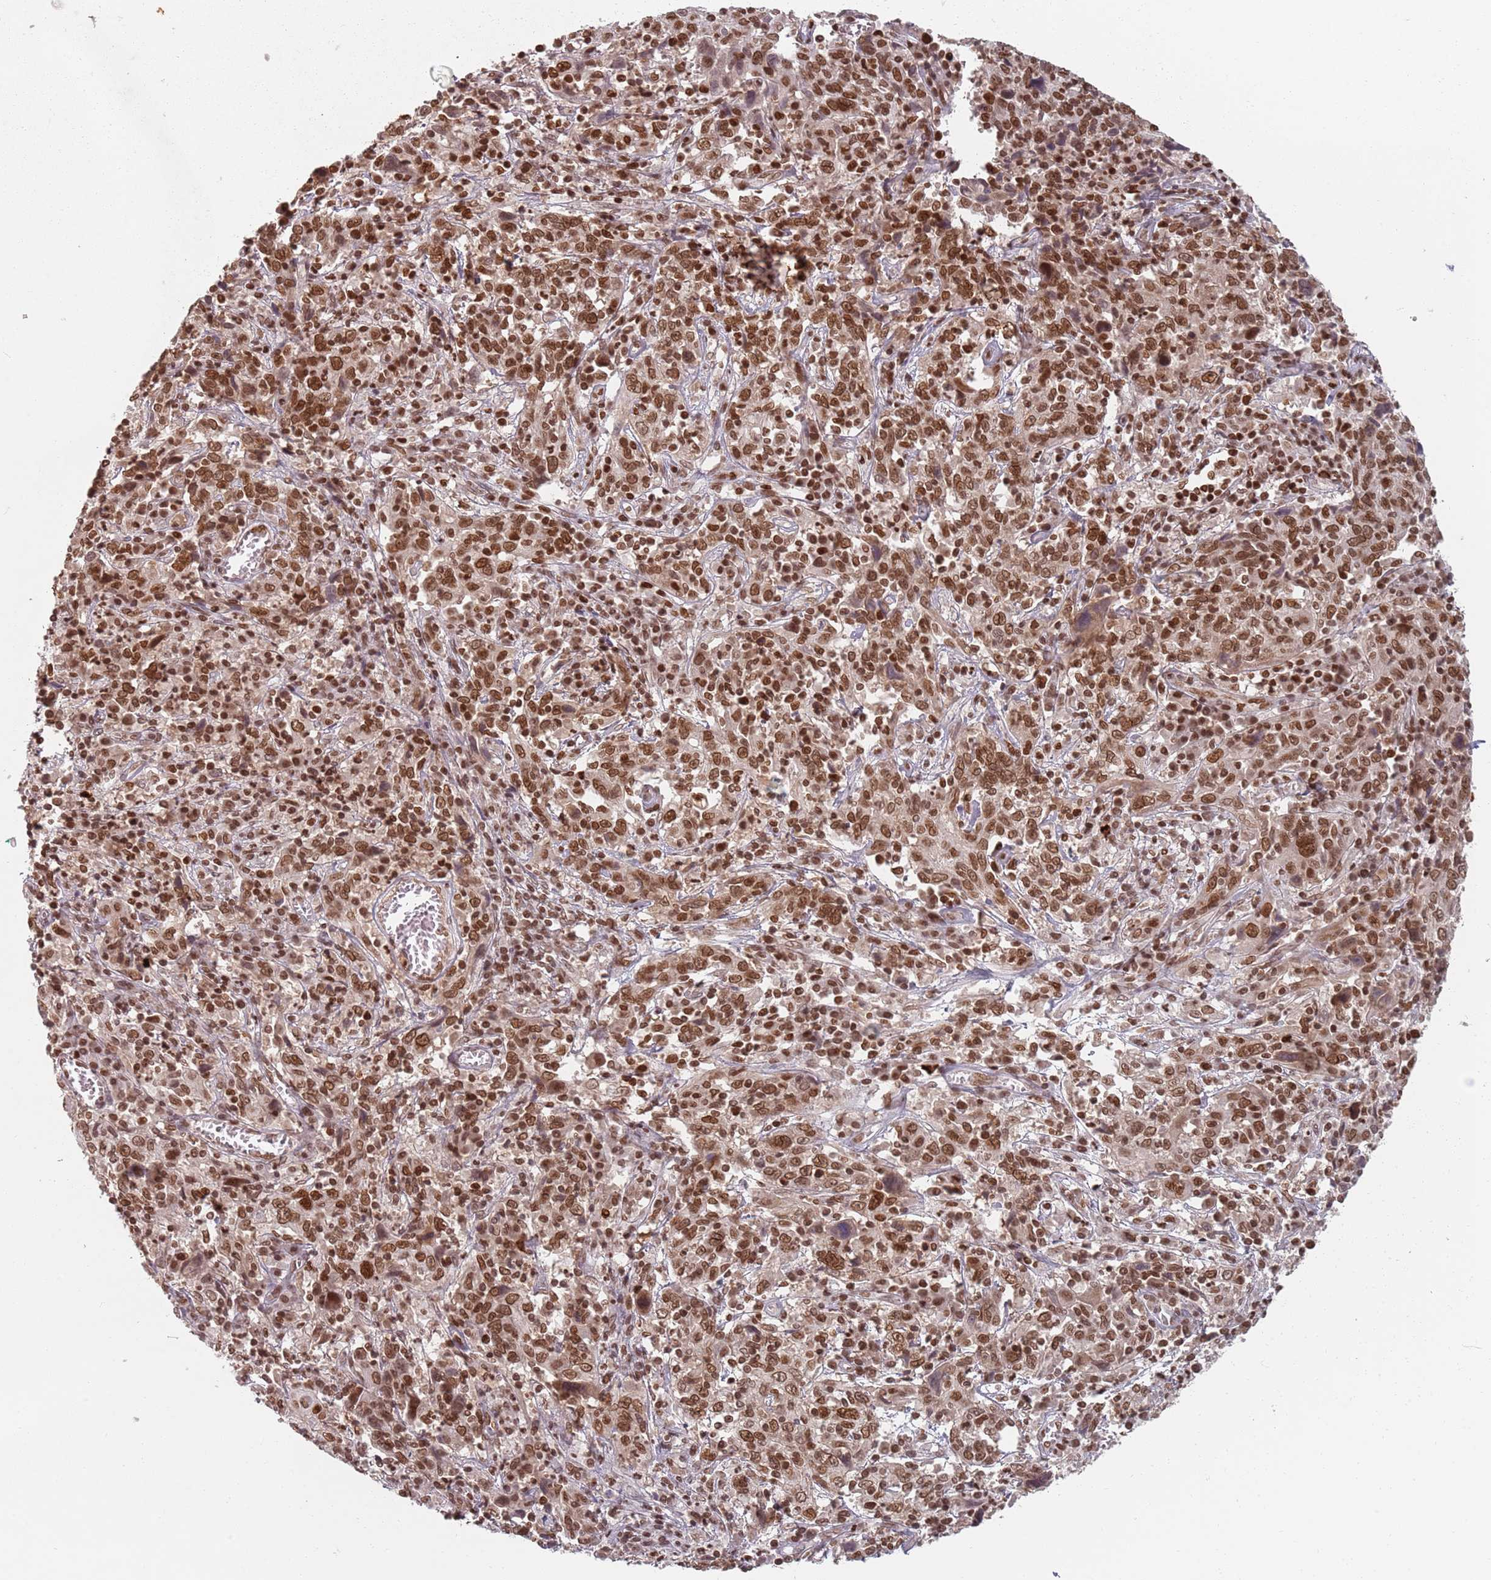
{"staining": {"intensity": "strong", "quantity": "25%-75%", "location": "cytoplasmic/membranous,nuclear"}, "tissue": "cervical cancer", "cell_type": "Tumor cells", "image_type": "cancer", "snomed": [{"axis": "morphology", "description": "Squamous cell carcinoma, NOS"}, {"axis": "topography", "description": "Cervix"}], "caption": "Immunohistochemical staining of human squamous cell carcinoma (cervical) displays high levels of strong cytoplasmic/membranous and nuclear protein positivity in about 25%-75% of tumor cells. Using DAB (brown) and hematoxylin (blue) stains, captured at high magnification using brightfield microscopy.", "gene": "NUP50", "patient": {"sex": "female", "age": 46}}